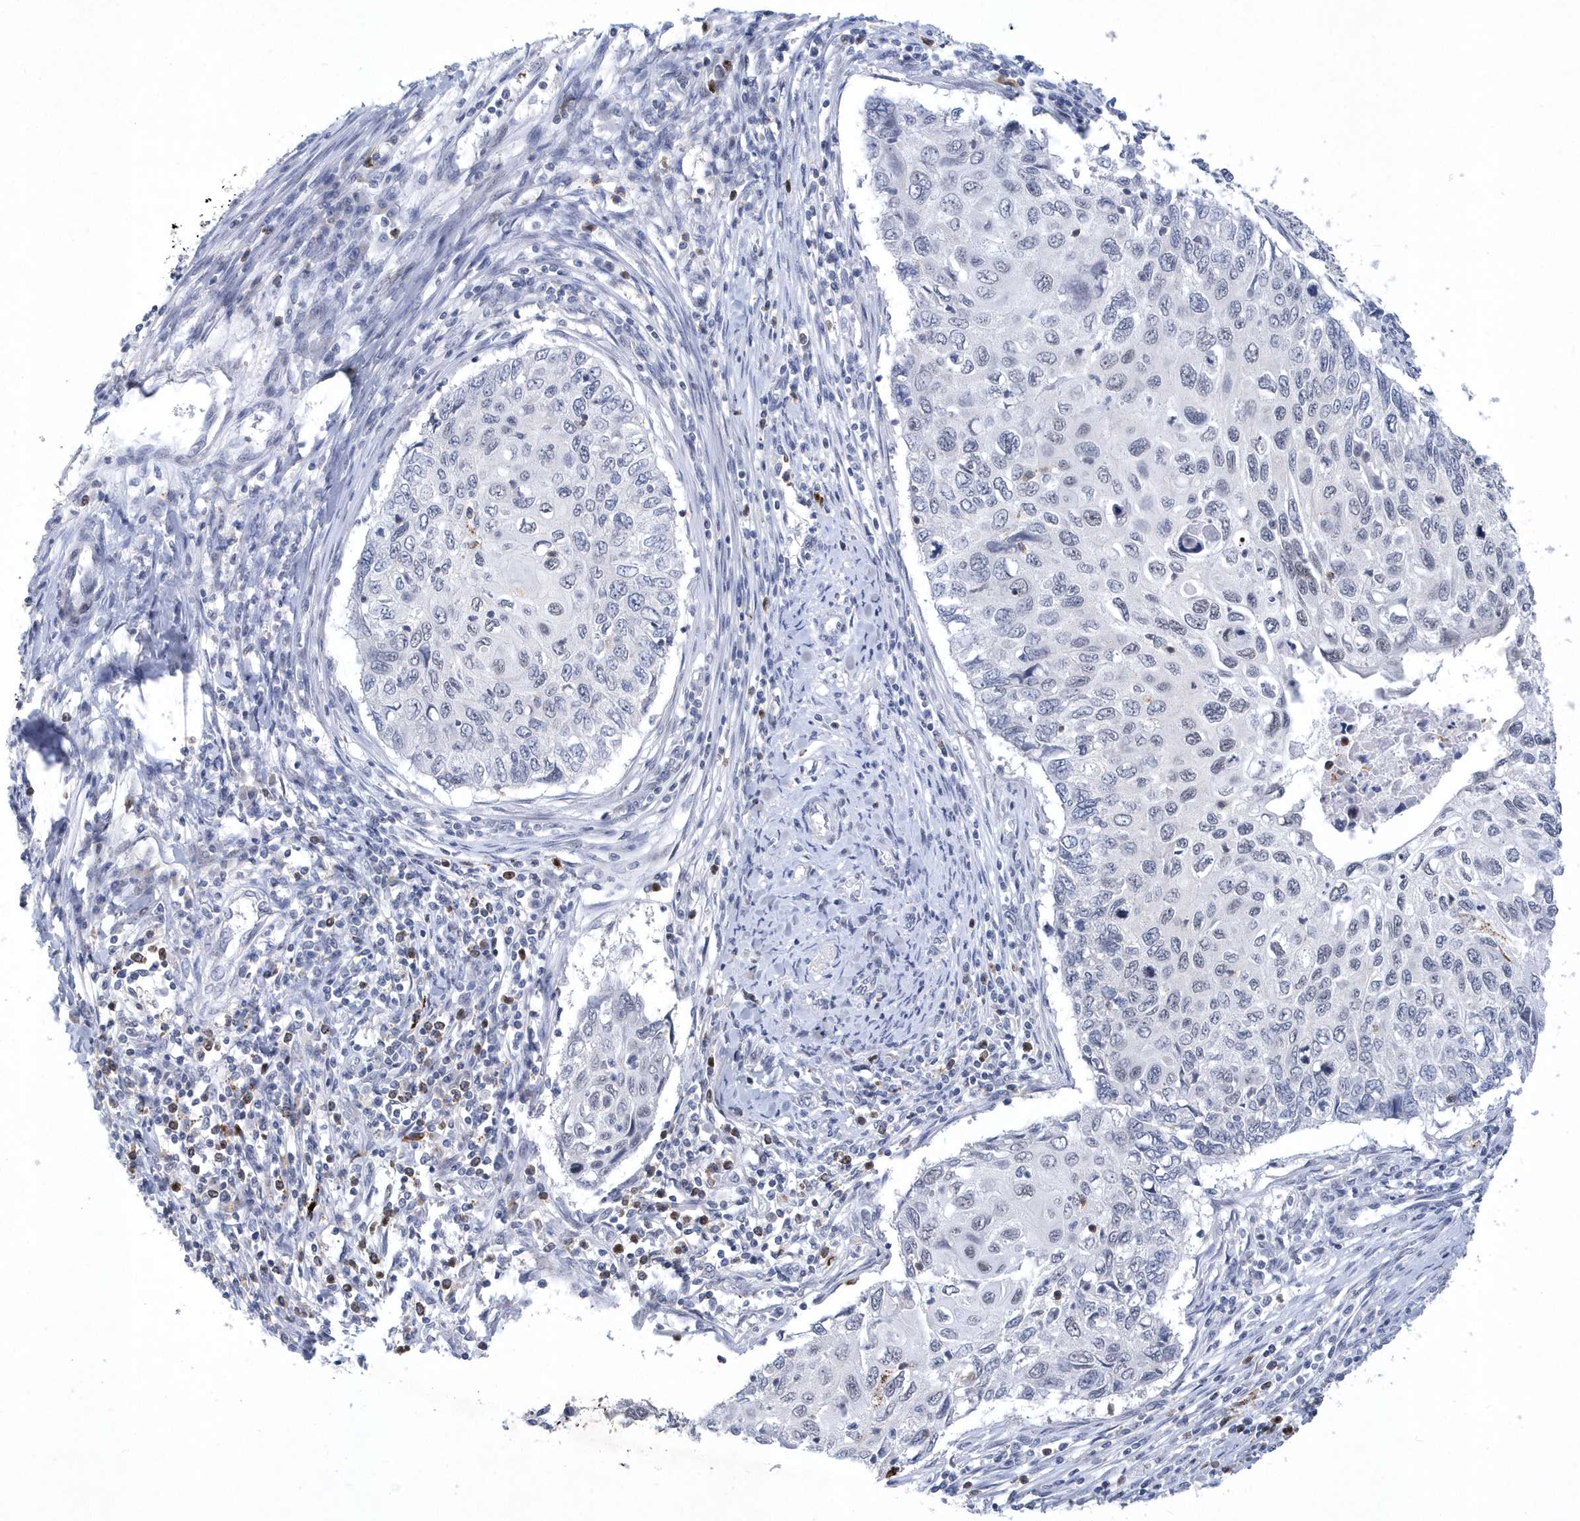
{"staining": {"intensity": "negative", "quantity": "none", "location": "none"}, "tissue": "cervical cancer", "cell_type": "Tumor cells", "image_type": "cancer", "snomed": [{"axis": "morphology", "description": "Squamous cell carcinoma, NOS"}, {"axis": "topography", "description": "Cervix"}], "caption": "Squamous cell carcinoma (cervical) was stained to show a protein in brown. There is no significant positivity in tumor cells. (DAB (3,3'-diaminobenzidine) immunohistochemistry (IHC) visualized using brightfield microscopy, high magnification).", "gene": "SRGAP3", "patient": {"sex": "female", "age": 70}}